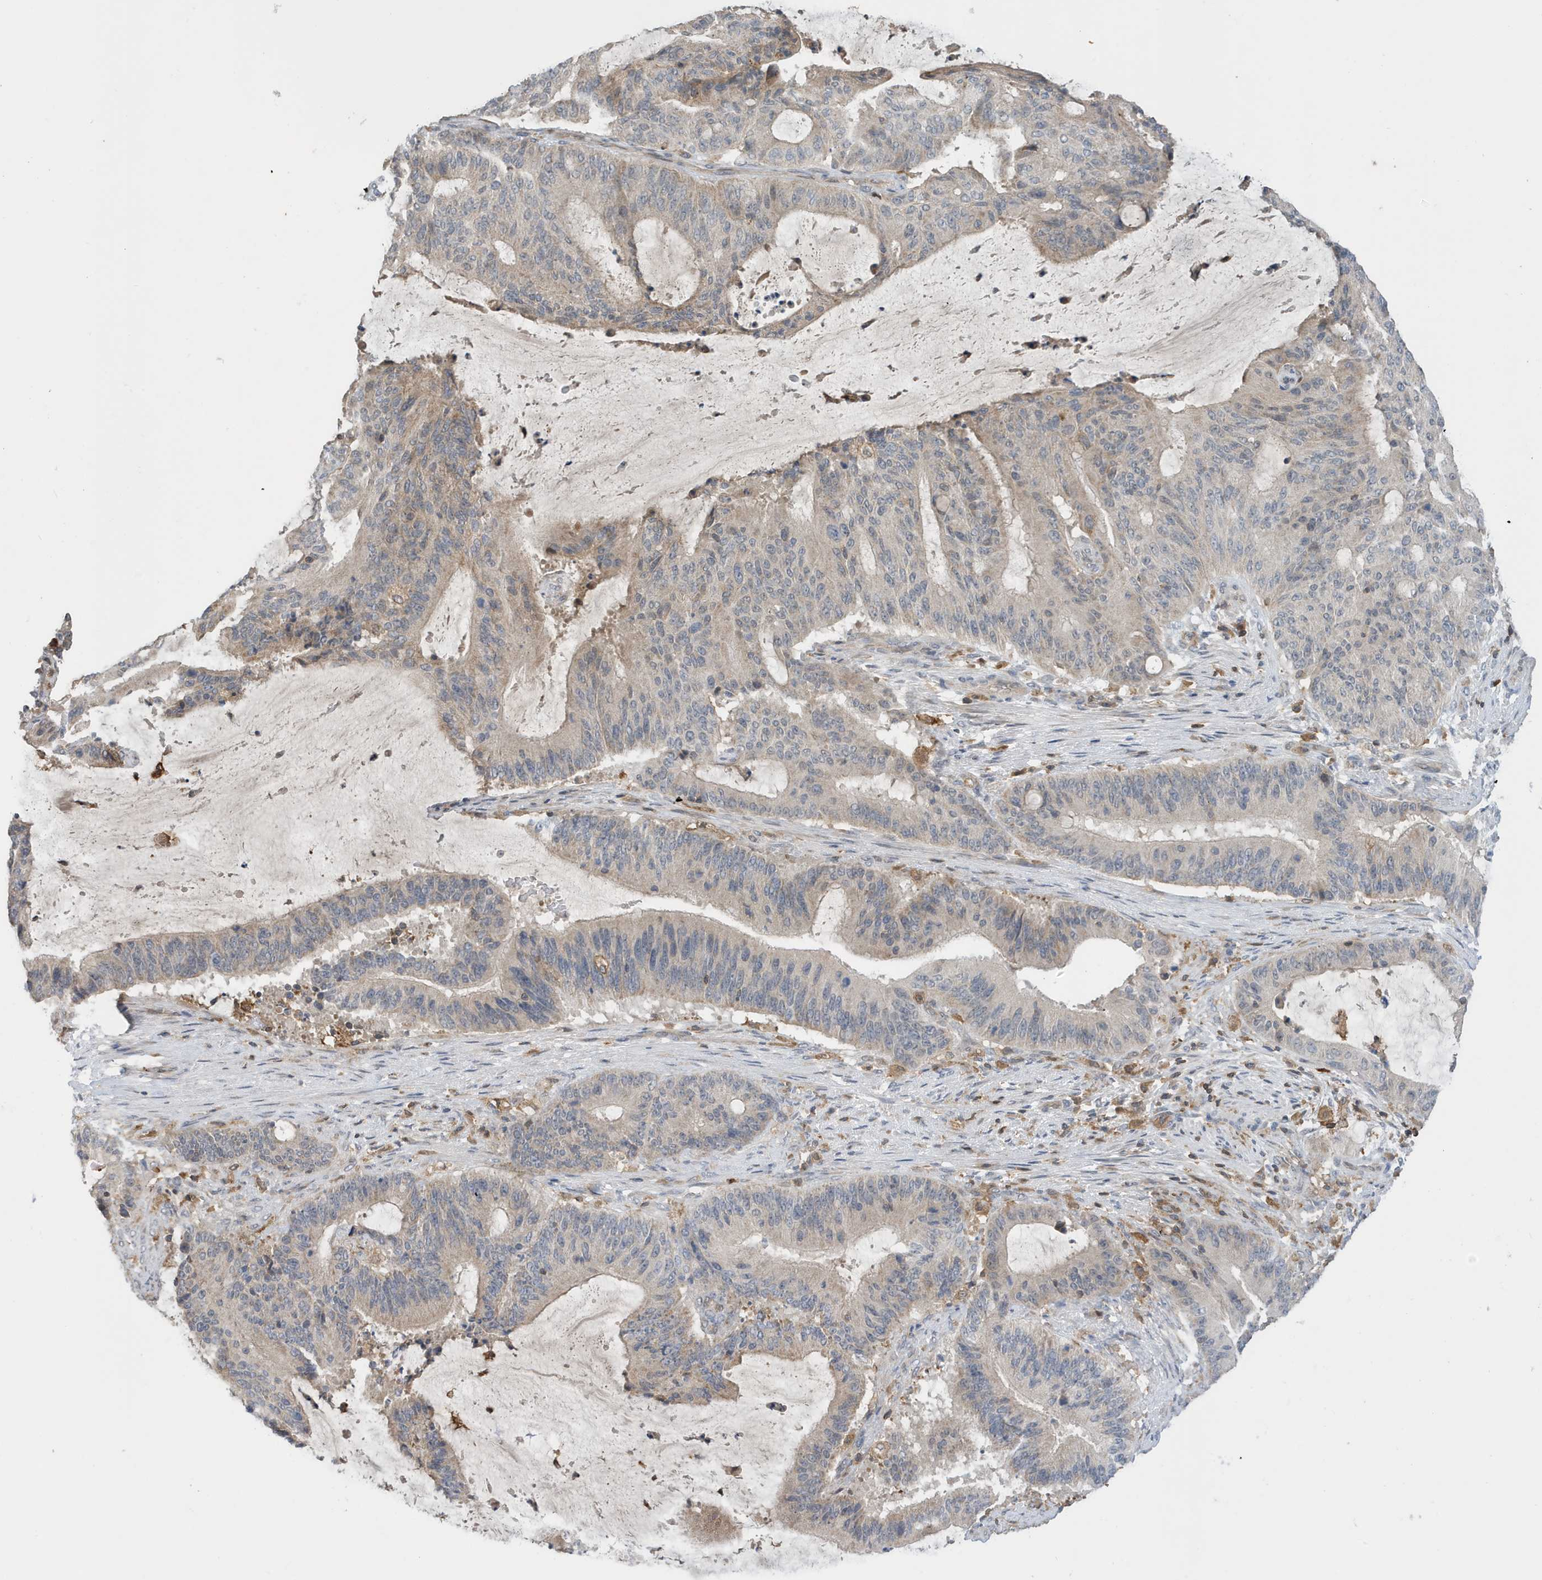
{"staining": {"intensity": "weak", "quantity": "<25%", "location": "cytoplasmic/membranous"}, "tissue": "liver cancer", "cell_type": "Tumor cells", "image_type": "cancer", "snomed": [{"axis": "morphology", "description": "Normal tissue, NOS"}, {"axis": "morphology", "description": "Cholangiocarcinoma"}, {"axis": "topography", "description": "Liver"}, {"axis": "topography", "description": "Peripheral nerve tissue"}], "caption": "Tumor cells are negative for protein expression in human liver cancer (cholangiocarcinoma).", "gene": "NSUN3", "patient": {"sex": "female", "age": 73}}